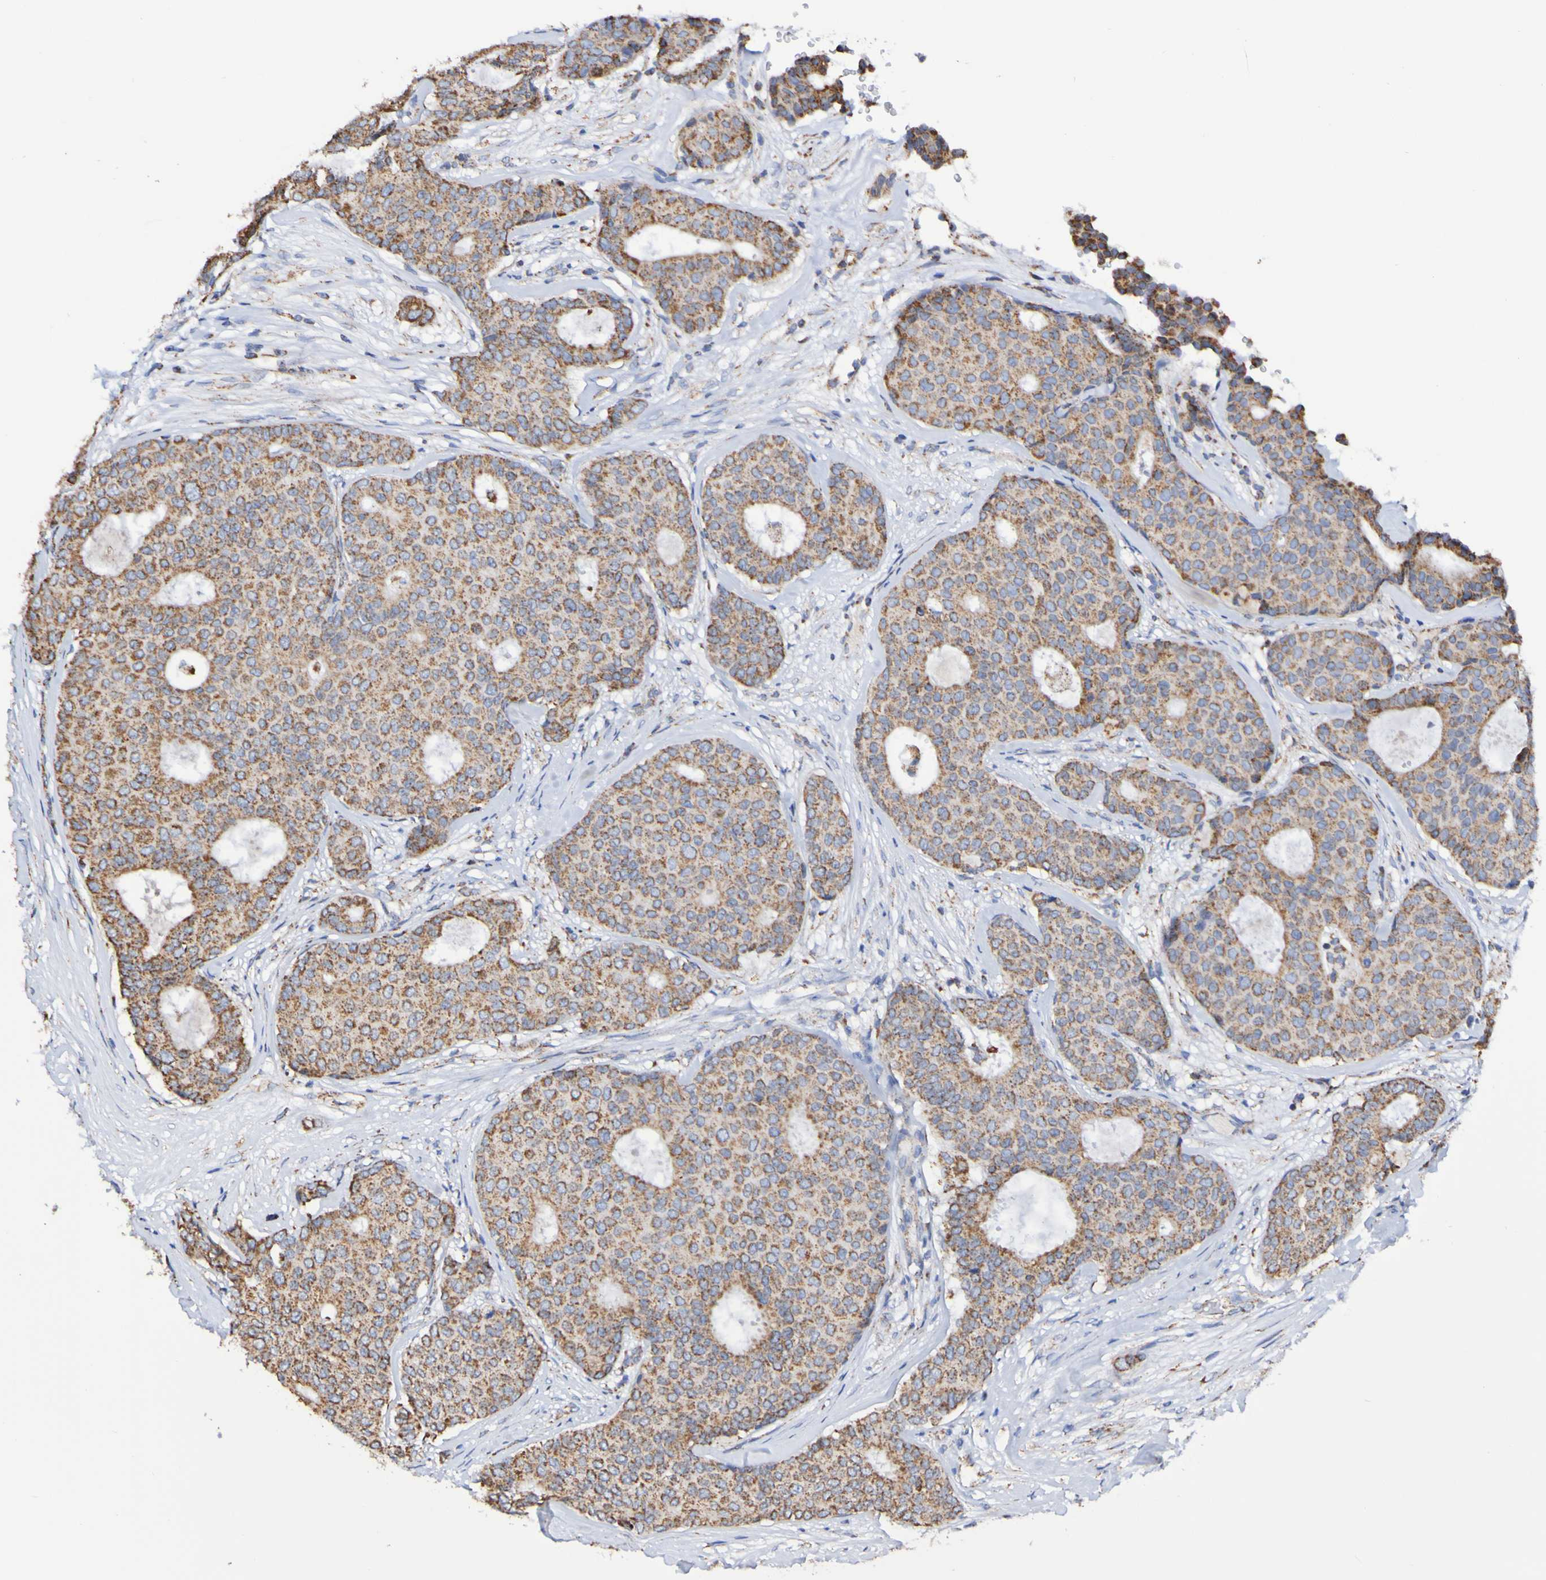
{"staining": {"intensity": "moderate", "quantity": ">75%", "location": "cytoplasmic/membranous"}, "tissue": "breast cancer", "cell_type": "Tumor cells", "image_type": "cancer", "snomed": [{"axis": "morphology", "description": "Duct carcinoma"}, {"axis": "topography", "description": "Breast"}], "caption": "Protein expression analysis of breast cancer (infiltrating ductal carcinoma) demonstrates moderate cytoplasmic/membranous expression in about >75% of tumor cells.", "gene": "IL18R1", "patient": {"sex": "female", "age": 75}}